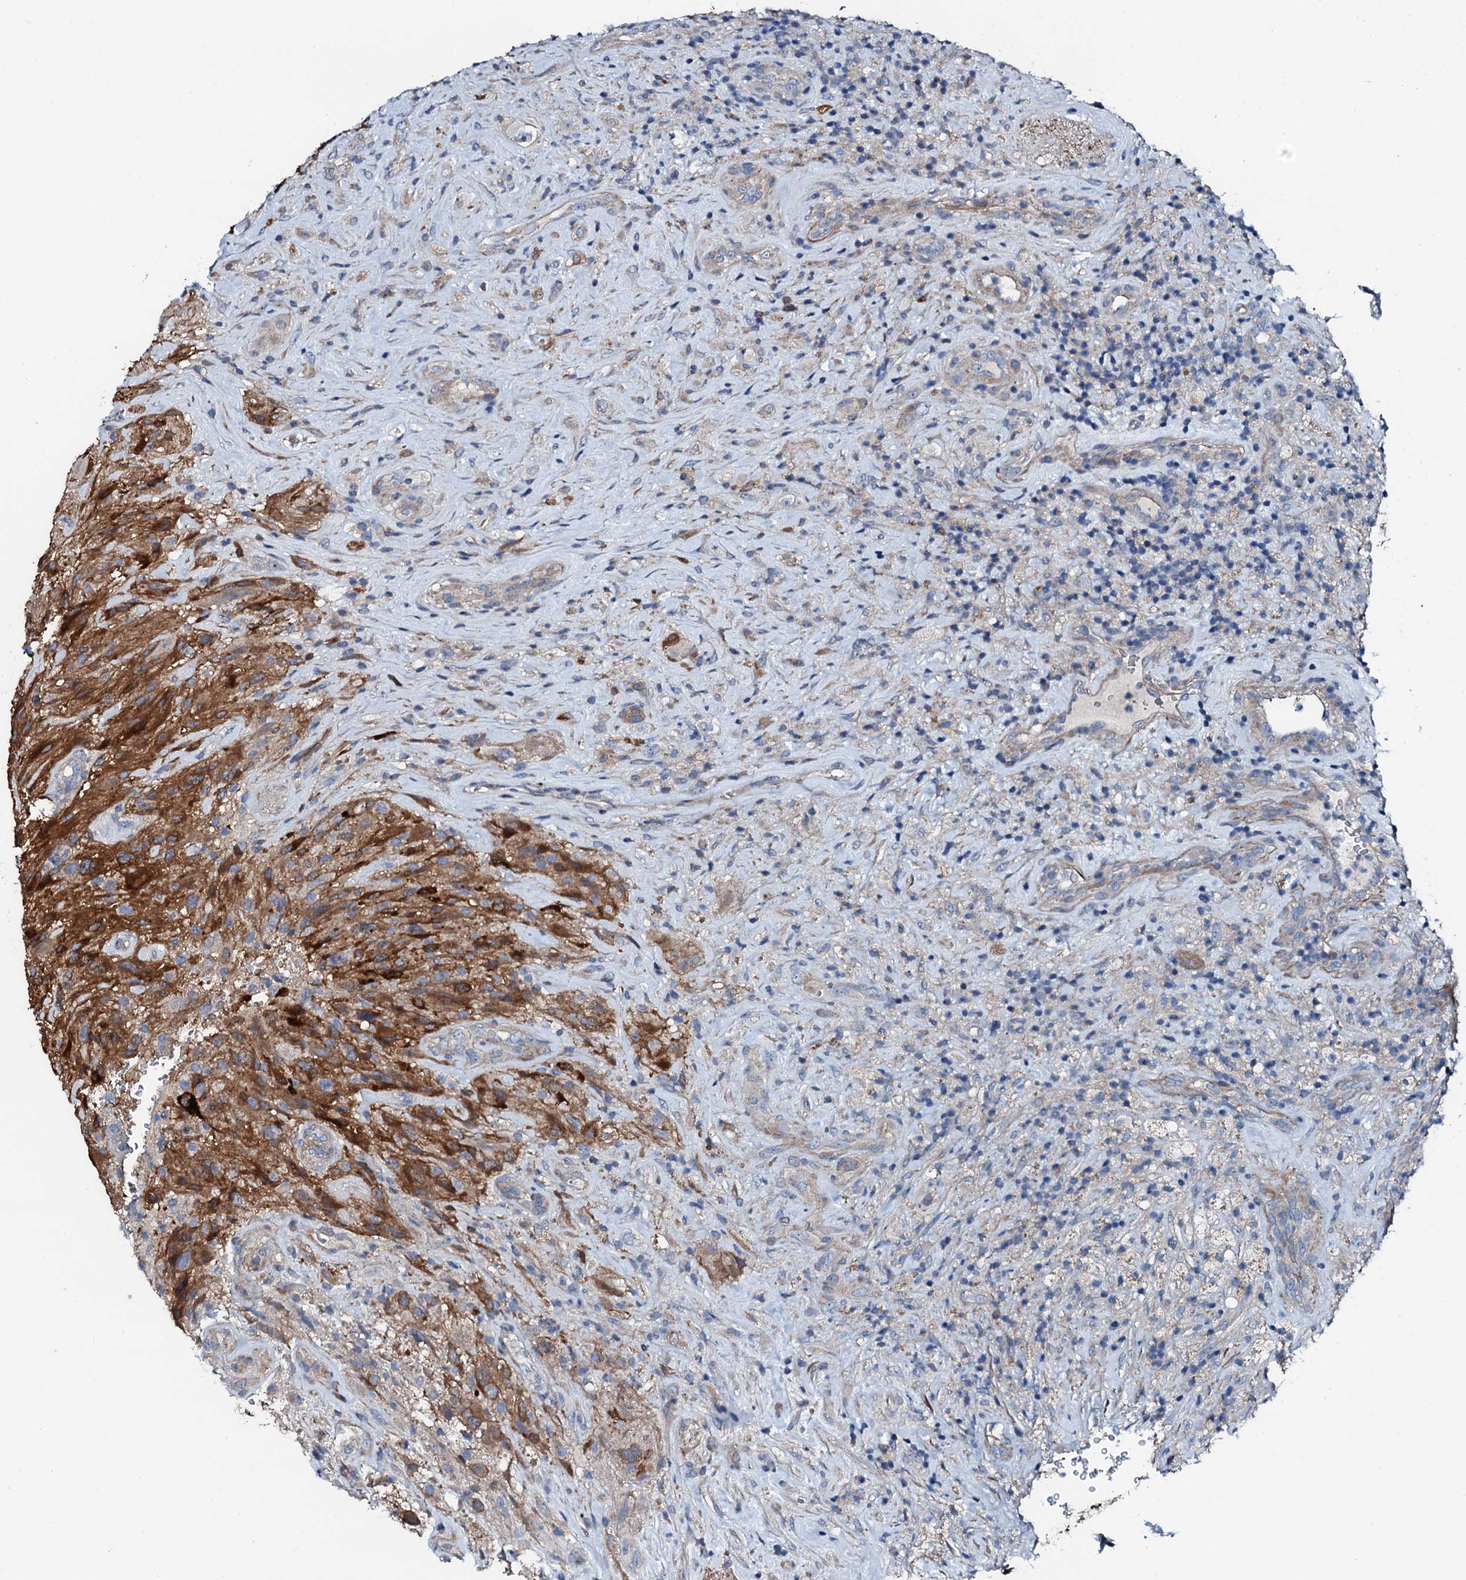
{"staining": {"intensity": "moderate", "quantity": "<25%", "location": "cytoplasmic/membranous"}, "tissue": "glioma", "cell_type": "Tumor cells", "image_type": "cancer", "snomed": [{"axis": "morphology", "description": "Glioma, malignant, High grade"}, {"axis": "topography", "description": "Brain"}], "caption": "A photomicrograph of human glioma stained for a protein exhibits moderate cytoplasmic/membranous brown staining in tumor cells.", "gene": "GFOD2", "patient": {"sex": "male", "age": 69}}